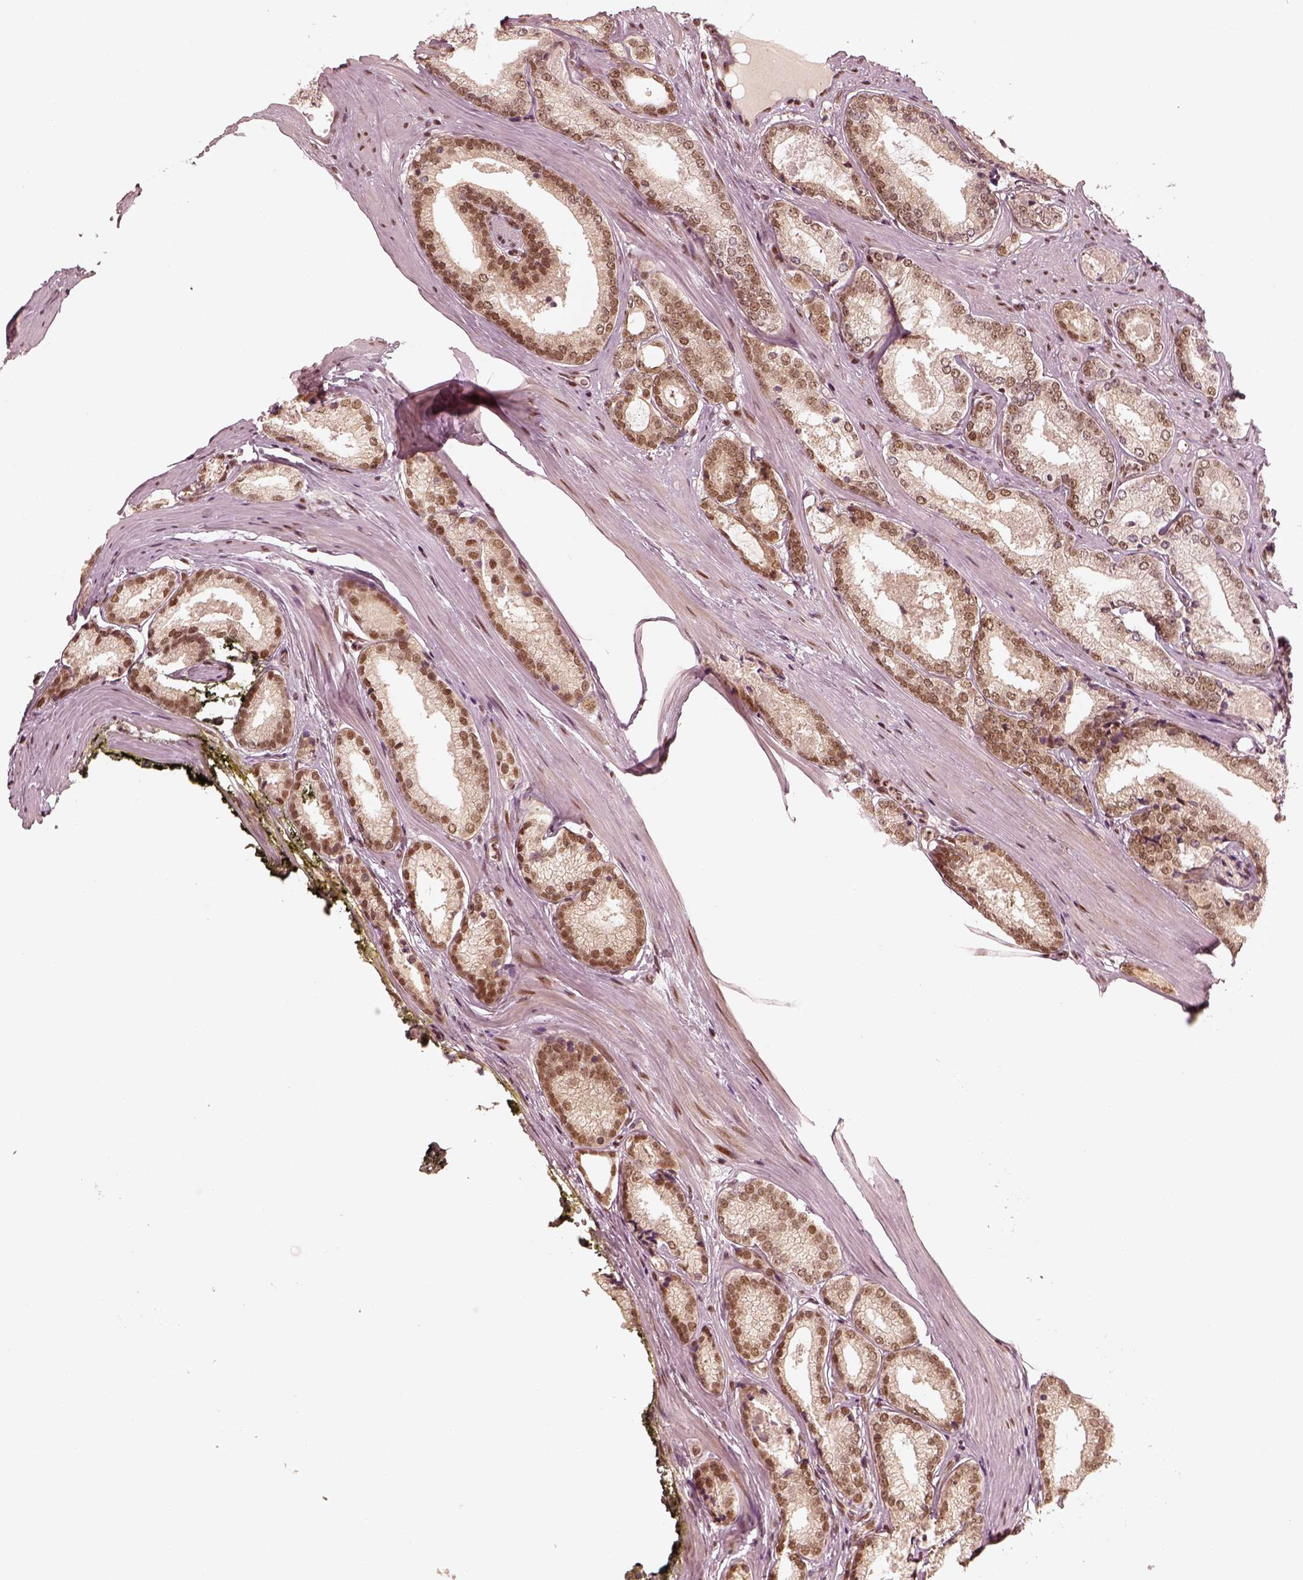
{"staining": {"intensity": "moderate", "quantity": "<25%", "location": "nuclear"}, "tissue": "prostate cancer", "cell_type": "Tumor cells", "image_type": "cancer", "snomed": [{"axis": "morphology", "description": "Adenocarcinoma, Low grade"}, {"axis": "topography", "description": "Prostate"}], "caption": "Immunohistochemistry of human adenocarcinoma (low-grade) (prostate) displays low levels of moderate nuclear positivity in about <25% of tumor cells.", "gene": "GMEB2", "patient": {"sex": "male", "age": 56}}